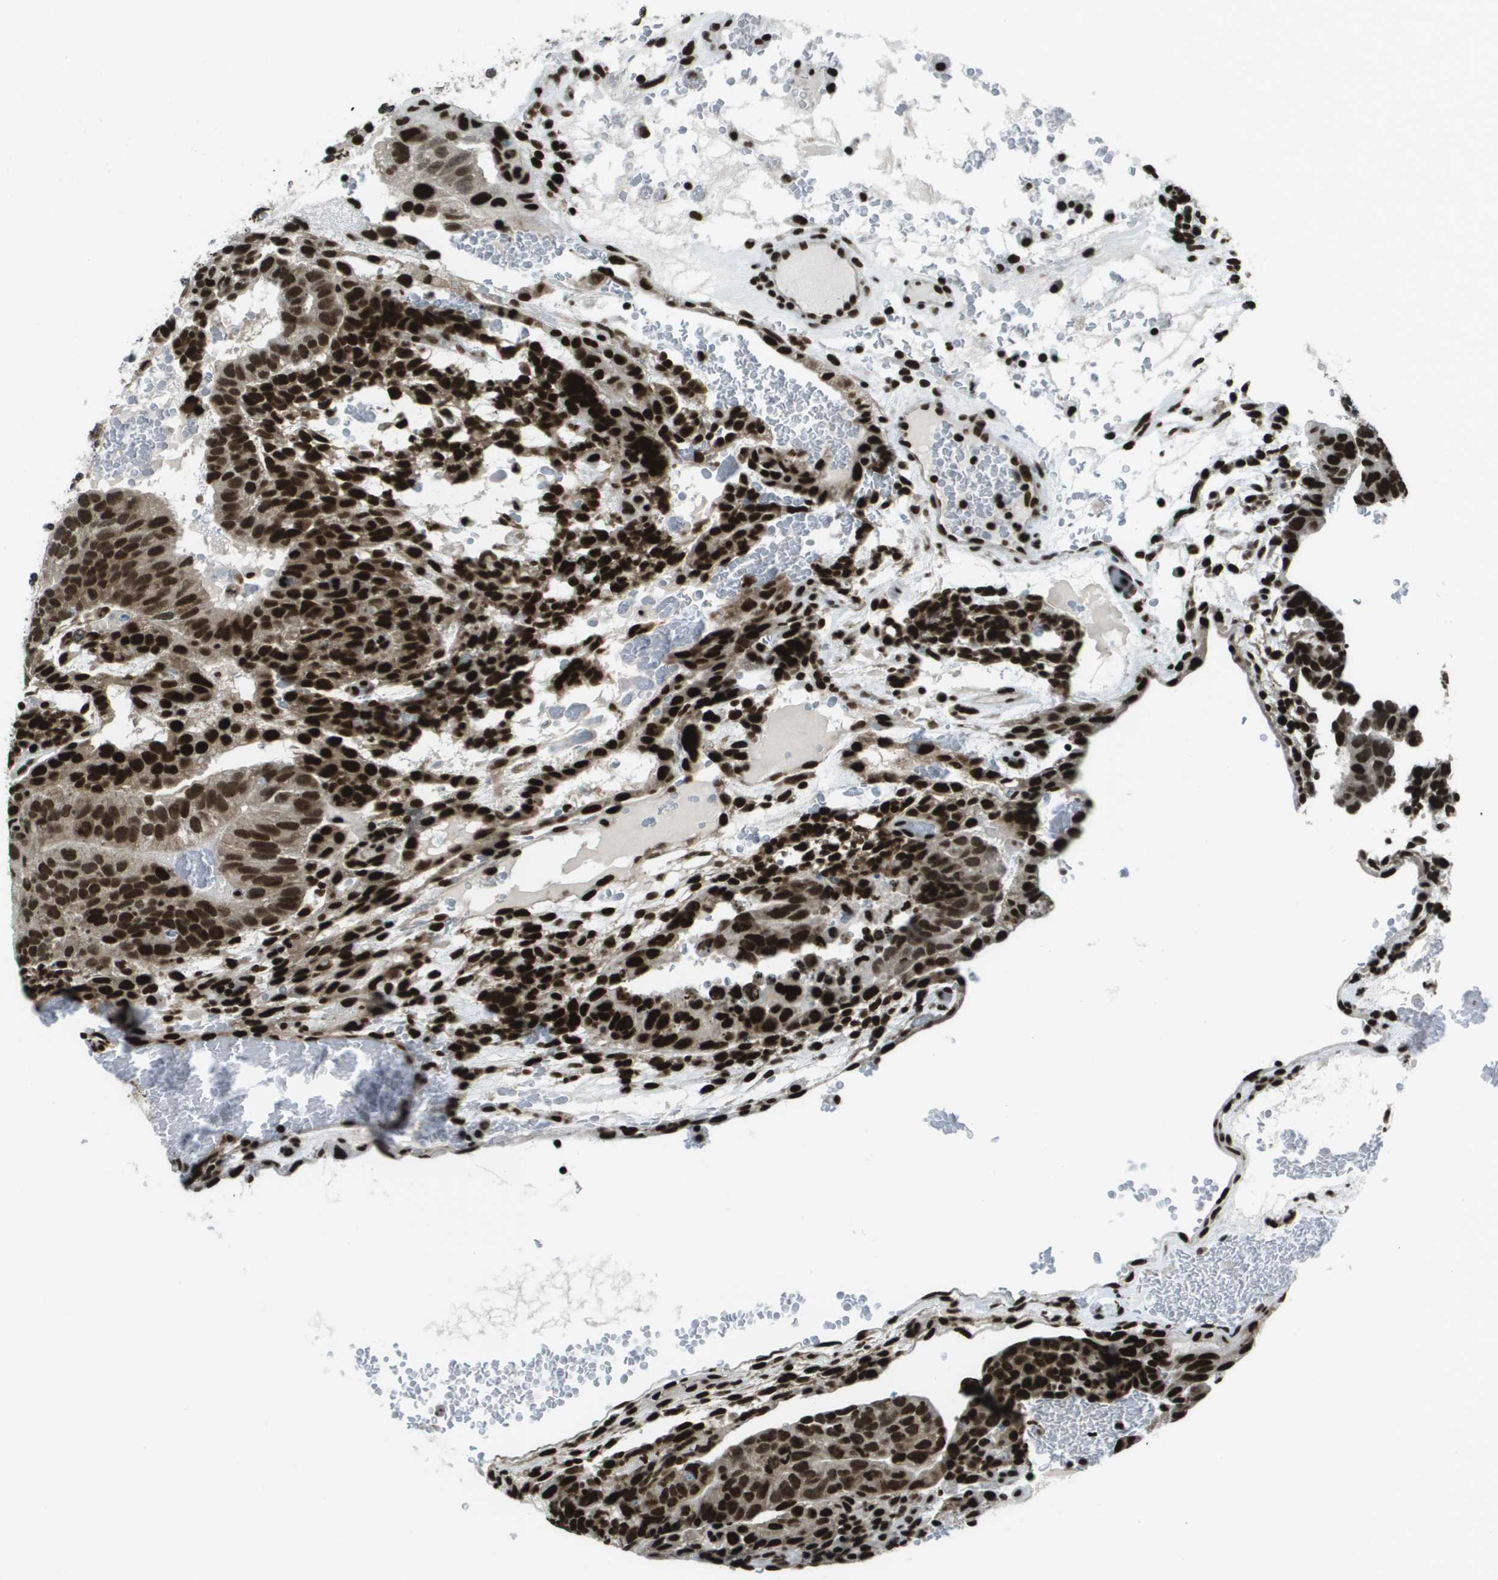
{"staining": {"intensity": "strong", "quantity": ">75%", "location": "cytoplasmic/membranous,nuclear"}, "tissue": "testis cancer", "cell_type": "Tumor cells", "image_type": "cancer", "snomed": [{"axis": "morphology", "description": "Seminoma, NOS"}, {"axis": "morphology", "description": "Carcinoma, Embryonal, NOS"}, {"axis": "topography", "description": "Testis"}], "caption": "Protein staining by IHC shows strong cytoplasmic/membranous and nuclear staining in about >75% of tumor cells in testis seminoma. (DAB IHC, brown staining for protein, blue staining for nuclei).", "gene": "GLYR1", "patient": {"sex": "male", "age": 52}}